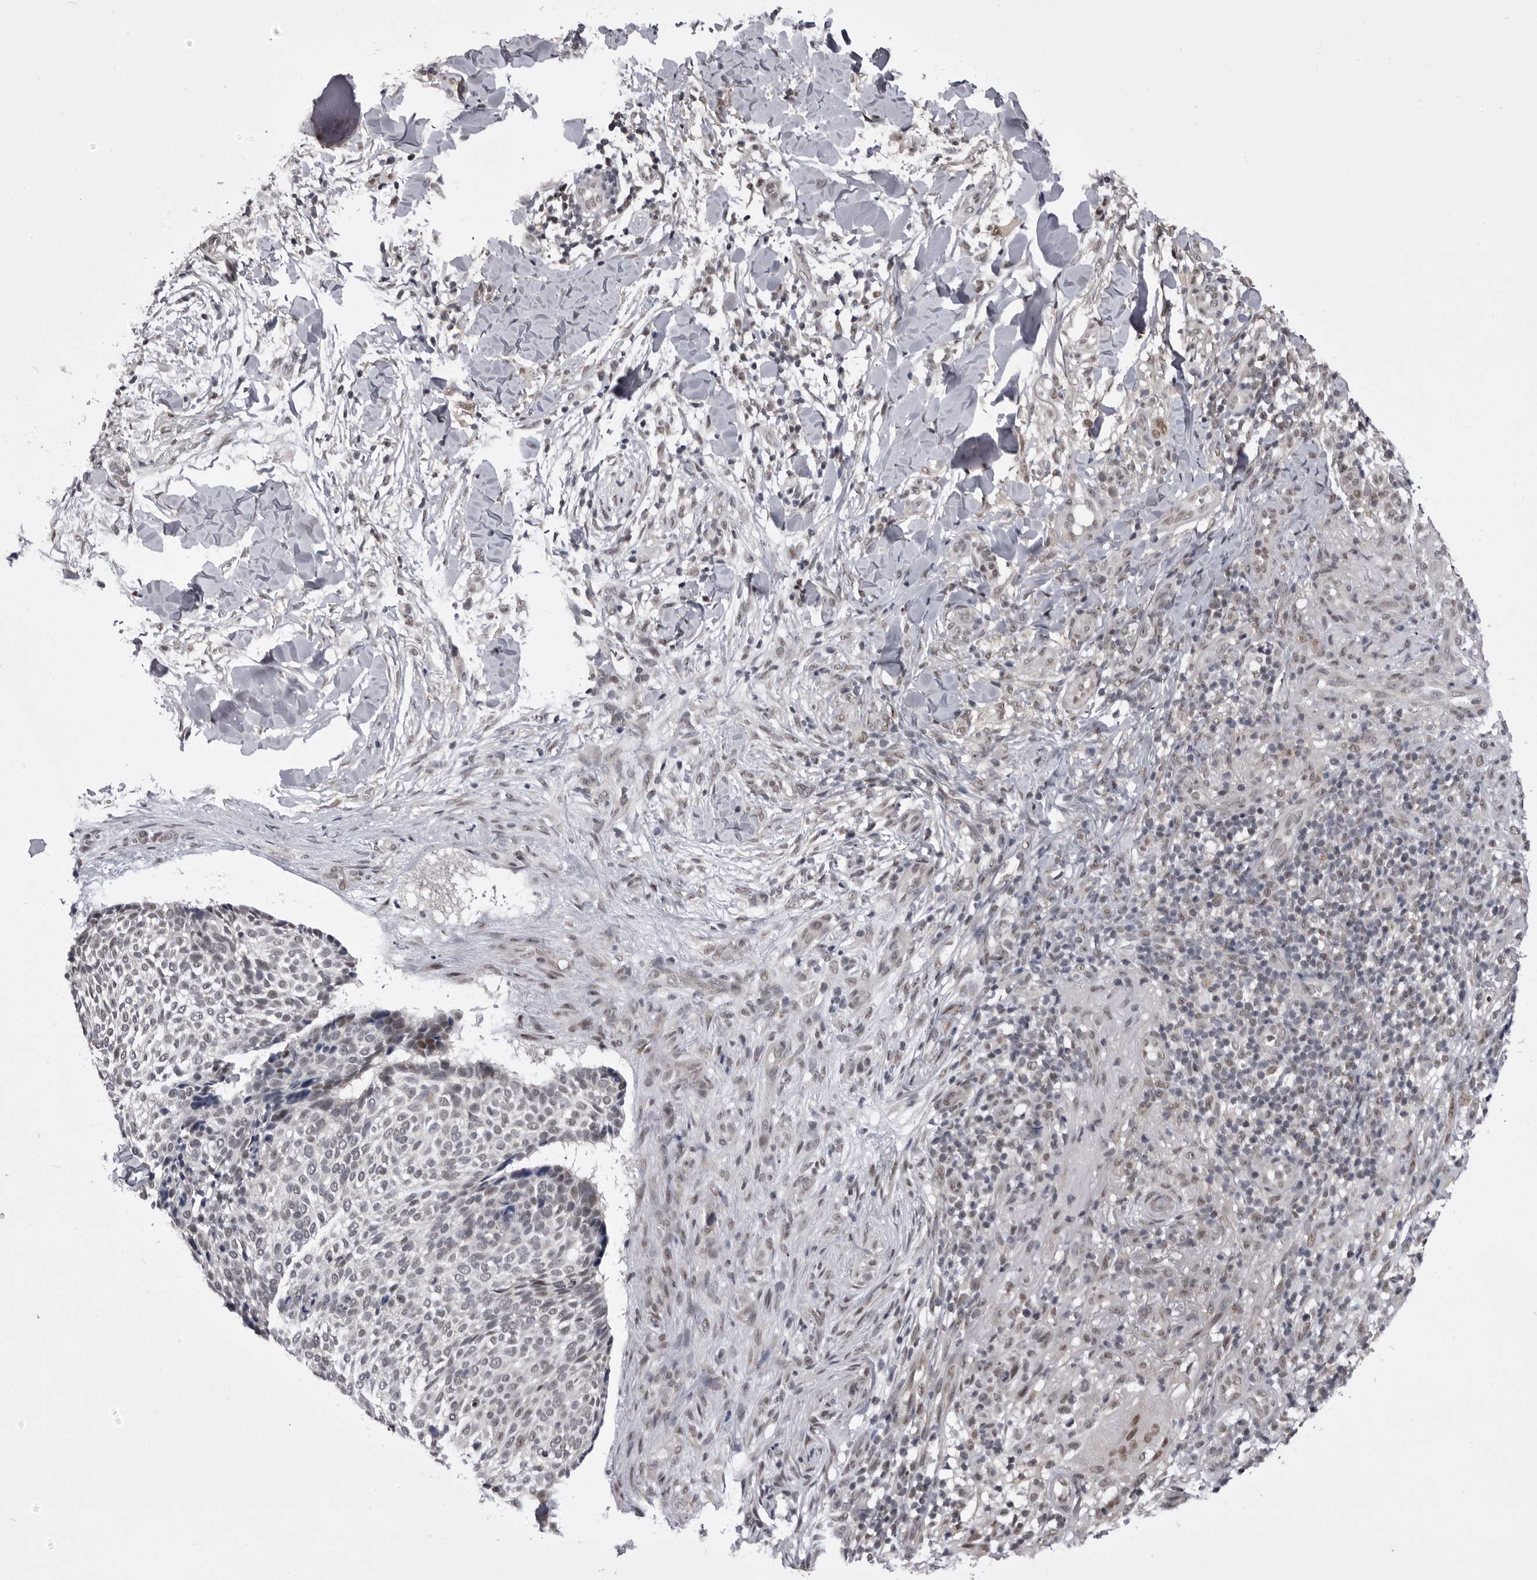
{"staining": {"intensity": "negative", "quantity": "none", "location": "none"}, "tissue": "skin cancer", "cell_type": "Tumor cells", "image_type": "cancer", "snomed": [{"axis": "morphology", "description": "Normal tissue, NOS"}, {"axis": "morphology", "description": "Basal cell carcinoma"}, {"axis": "topography", "description": "Skin"}], "caption": "Tumor cells show no significant protein staining in skin basal cell carcinoma.", "gene": "PRPF3", "patient": {"sex": "male", "age": 67}}